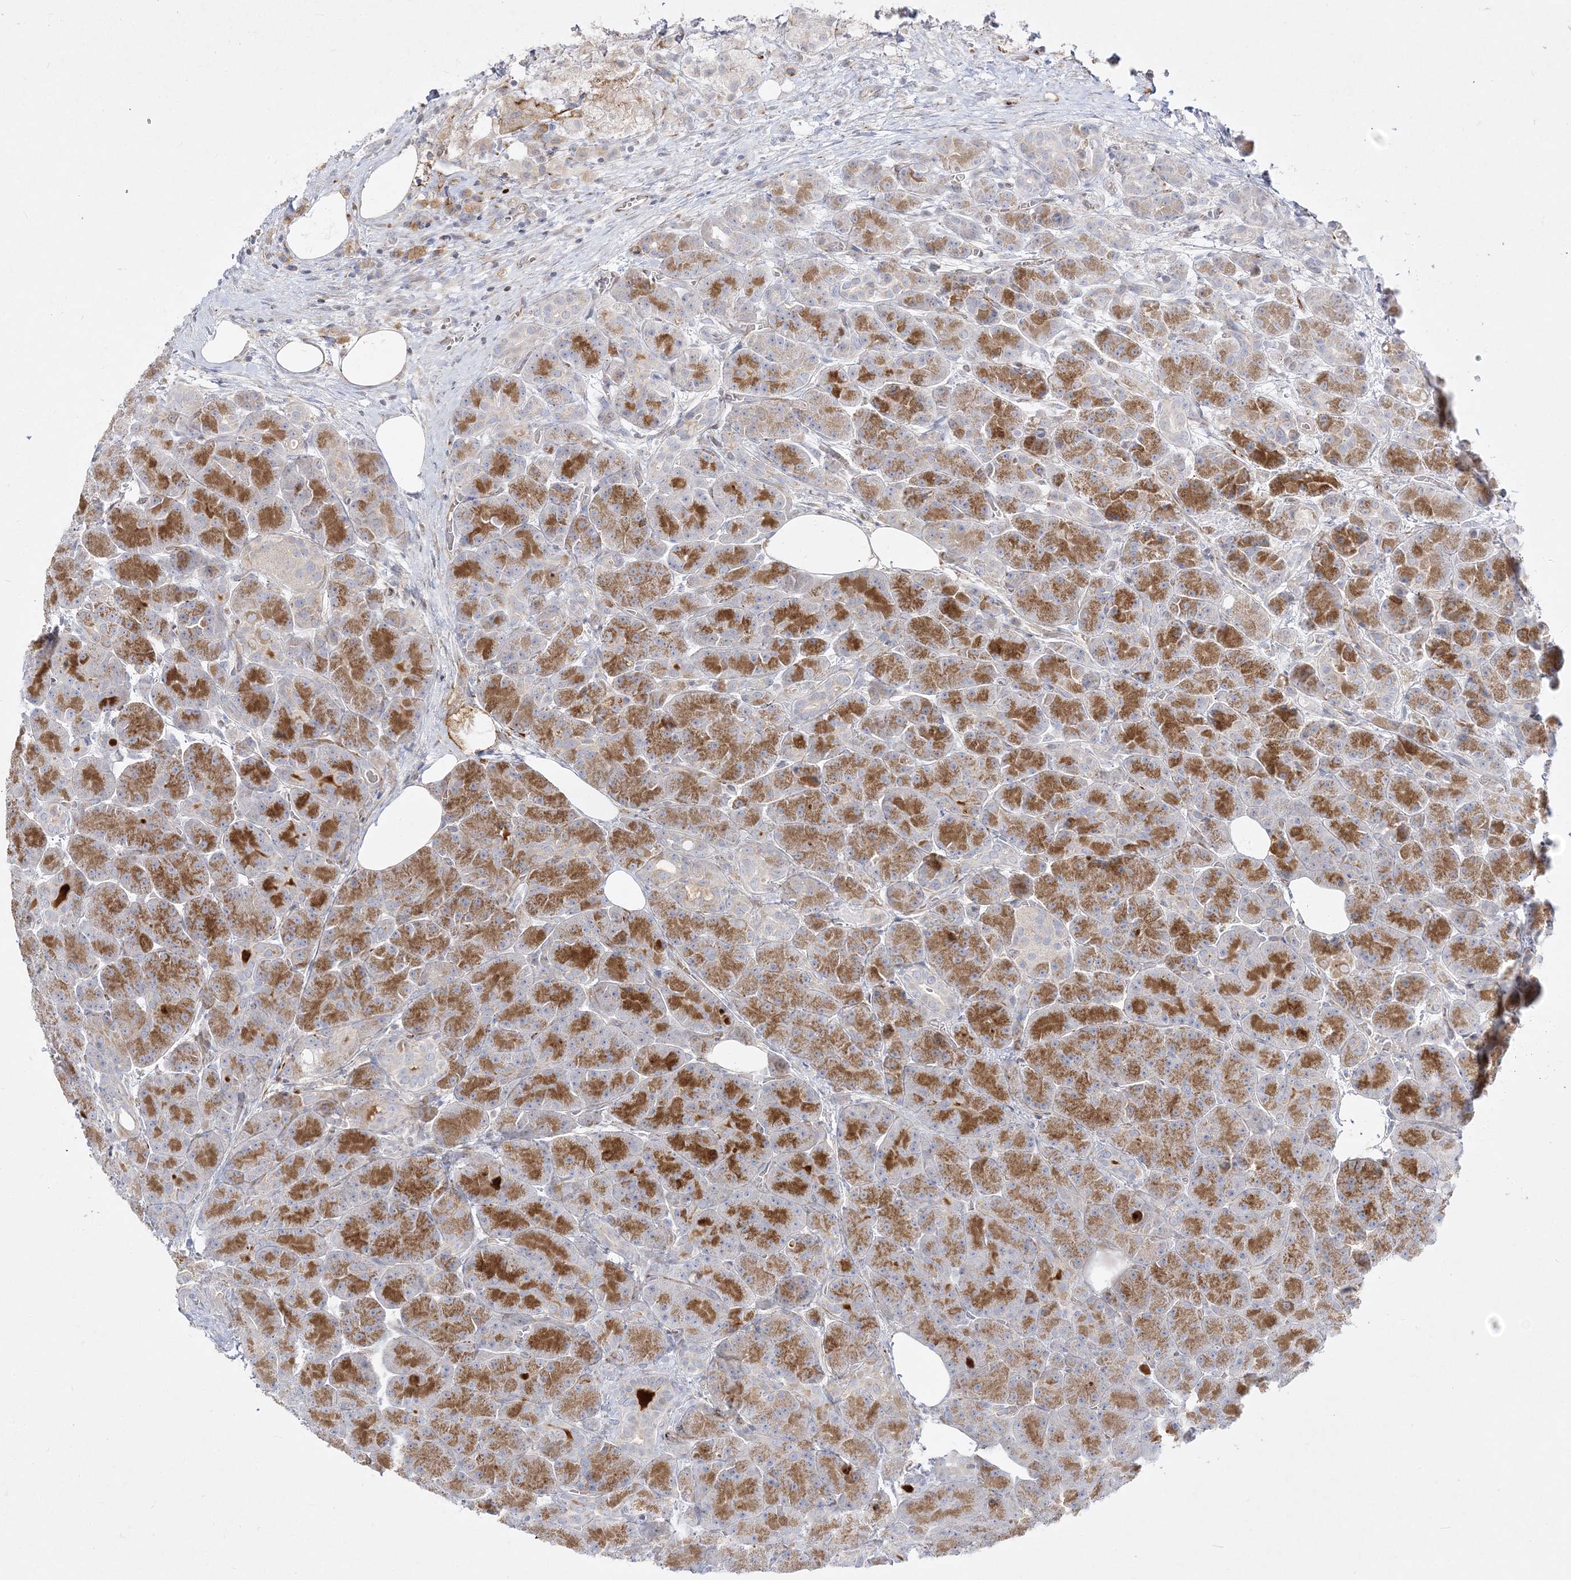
{"staining": {"intensity": "strong", "quantity": ">75%", "location": "cytoplasmic/membranous"}, "tissue": "pancreas", "cell_type": "Exocrine glandular cells", "image_type": "normal", "snomed": [{"axis": "morphology", "description": "Normal tissue, NOS"}, {"axis": "topography", "description": "Pancreas"}], "caption": "Exocrine glandular cells reveal high levels of strong cytoplasmic/membranous positivity in approximately >75% of cells in benign human pancreas. (DAB IHC, brown staining for protein, blue staining for nuclei).", "gene": "GPAT2", "patient": {"sex": "male", "age": 63}}